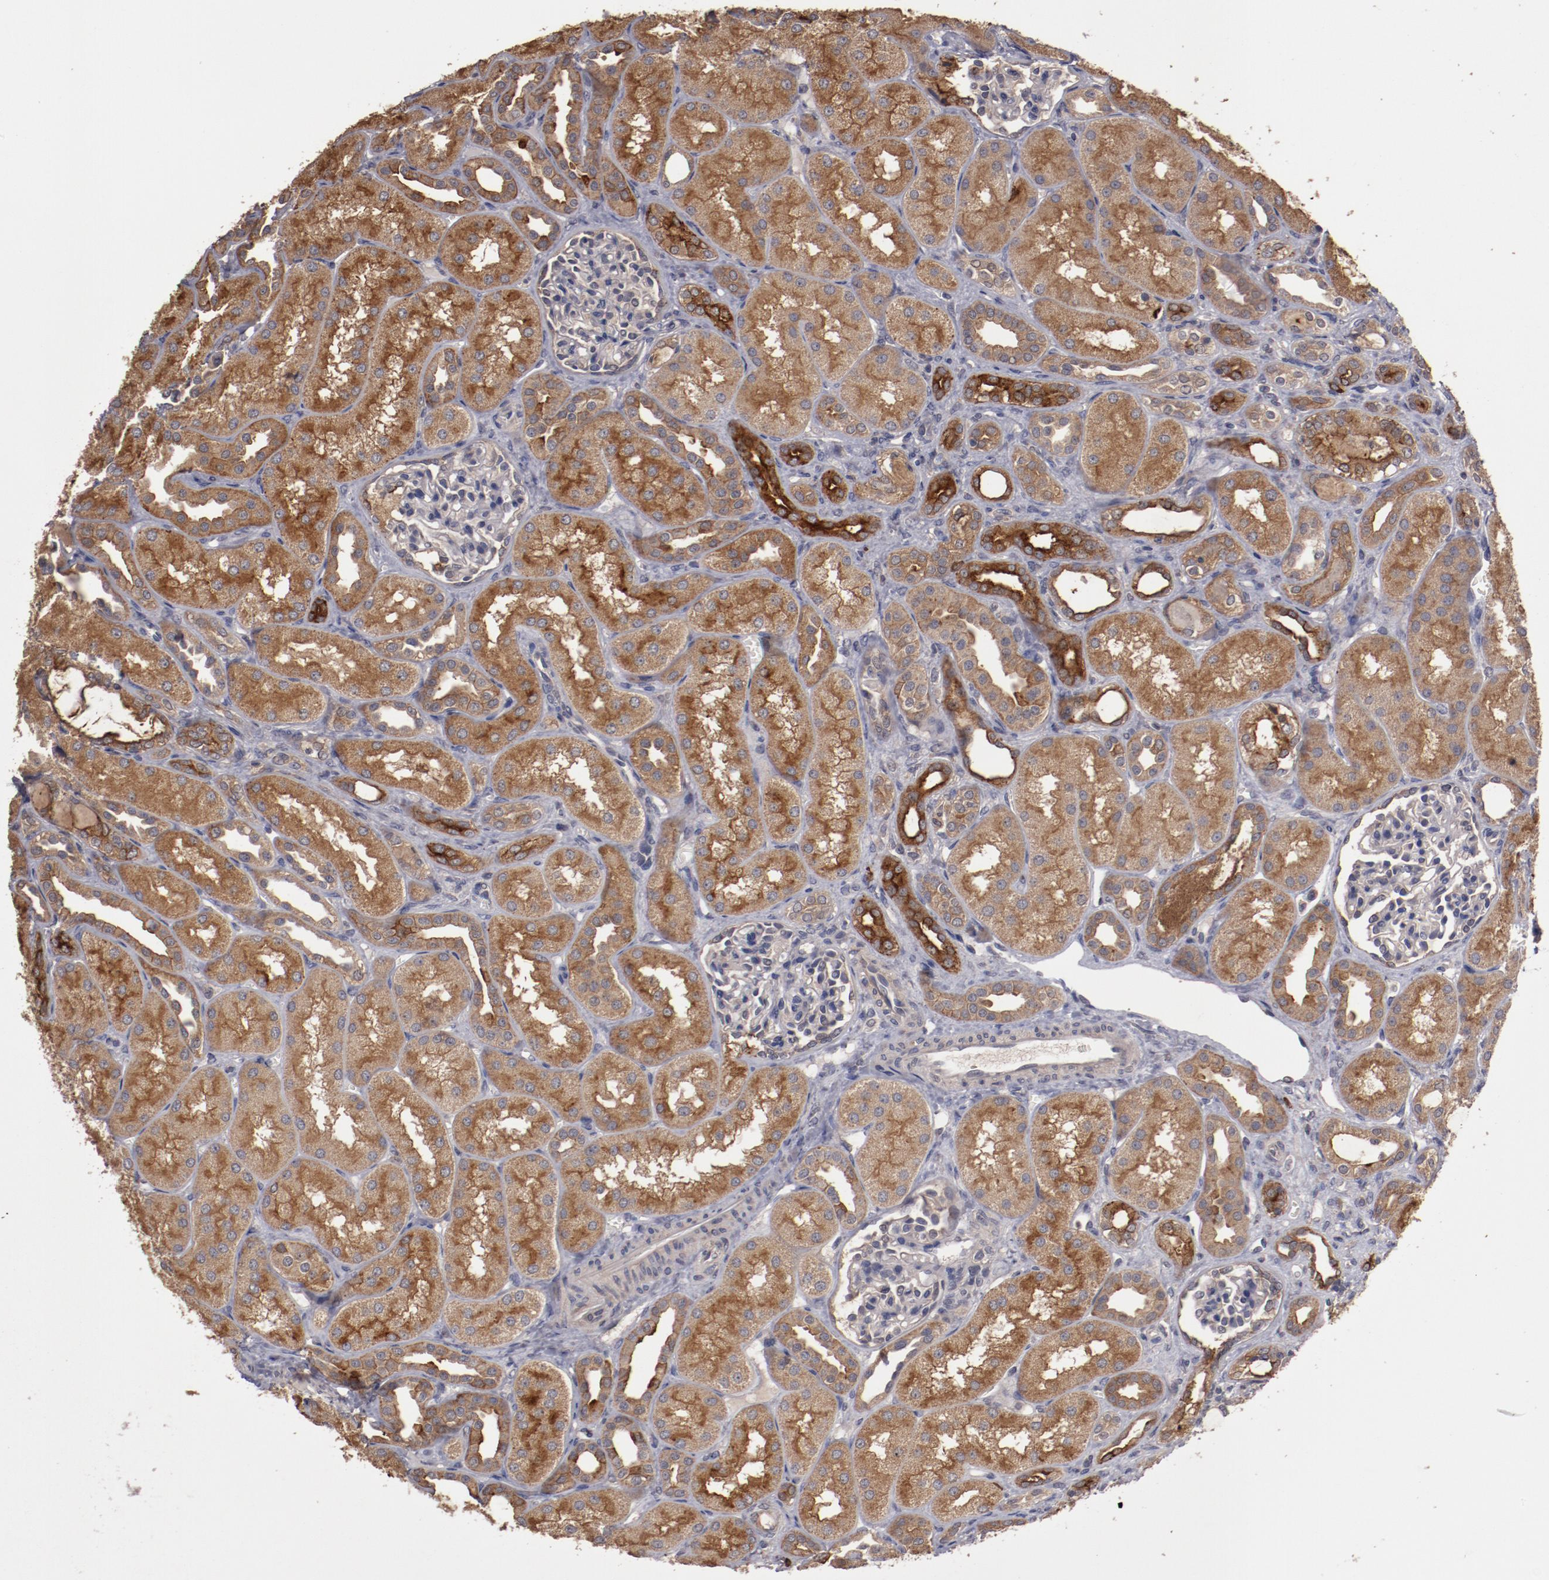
{"staining": {"intensity": "negative", "quantity": "none", "location": "none"}, "tissue": "kidney", "cell_type": "Cells in glomeruli", "image_type": "normal", "snomed": [{"axis": "morphology", "description": "Normal tissue, NOS"}, {"axis": "topography", "description": "Kidney"}], "caption": "Cells in glomeruli show no significant protein positivity in normal kidney. Brightfield microscopy of immunohistochemistry stained with DAB (3,3'-diaminobenzidine) (brown) and hematoxylin (blue), captured at high magnification.", "gene": "LRRC75B", "patient": {"sex": "male", "age": 7}}